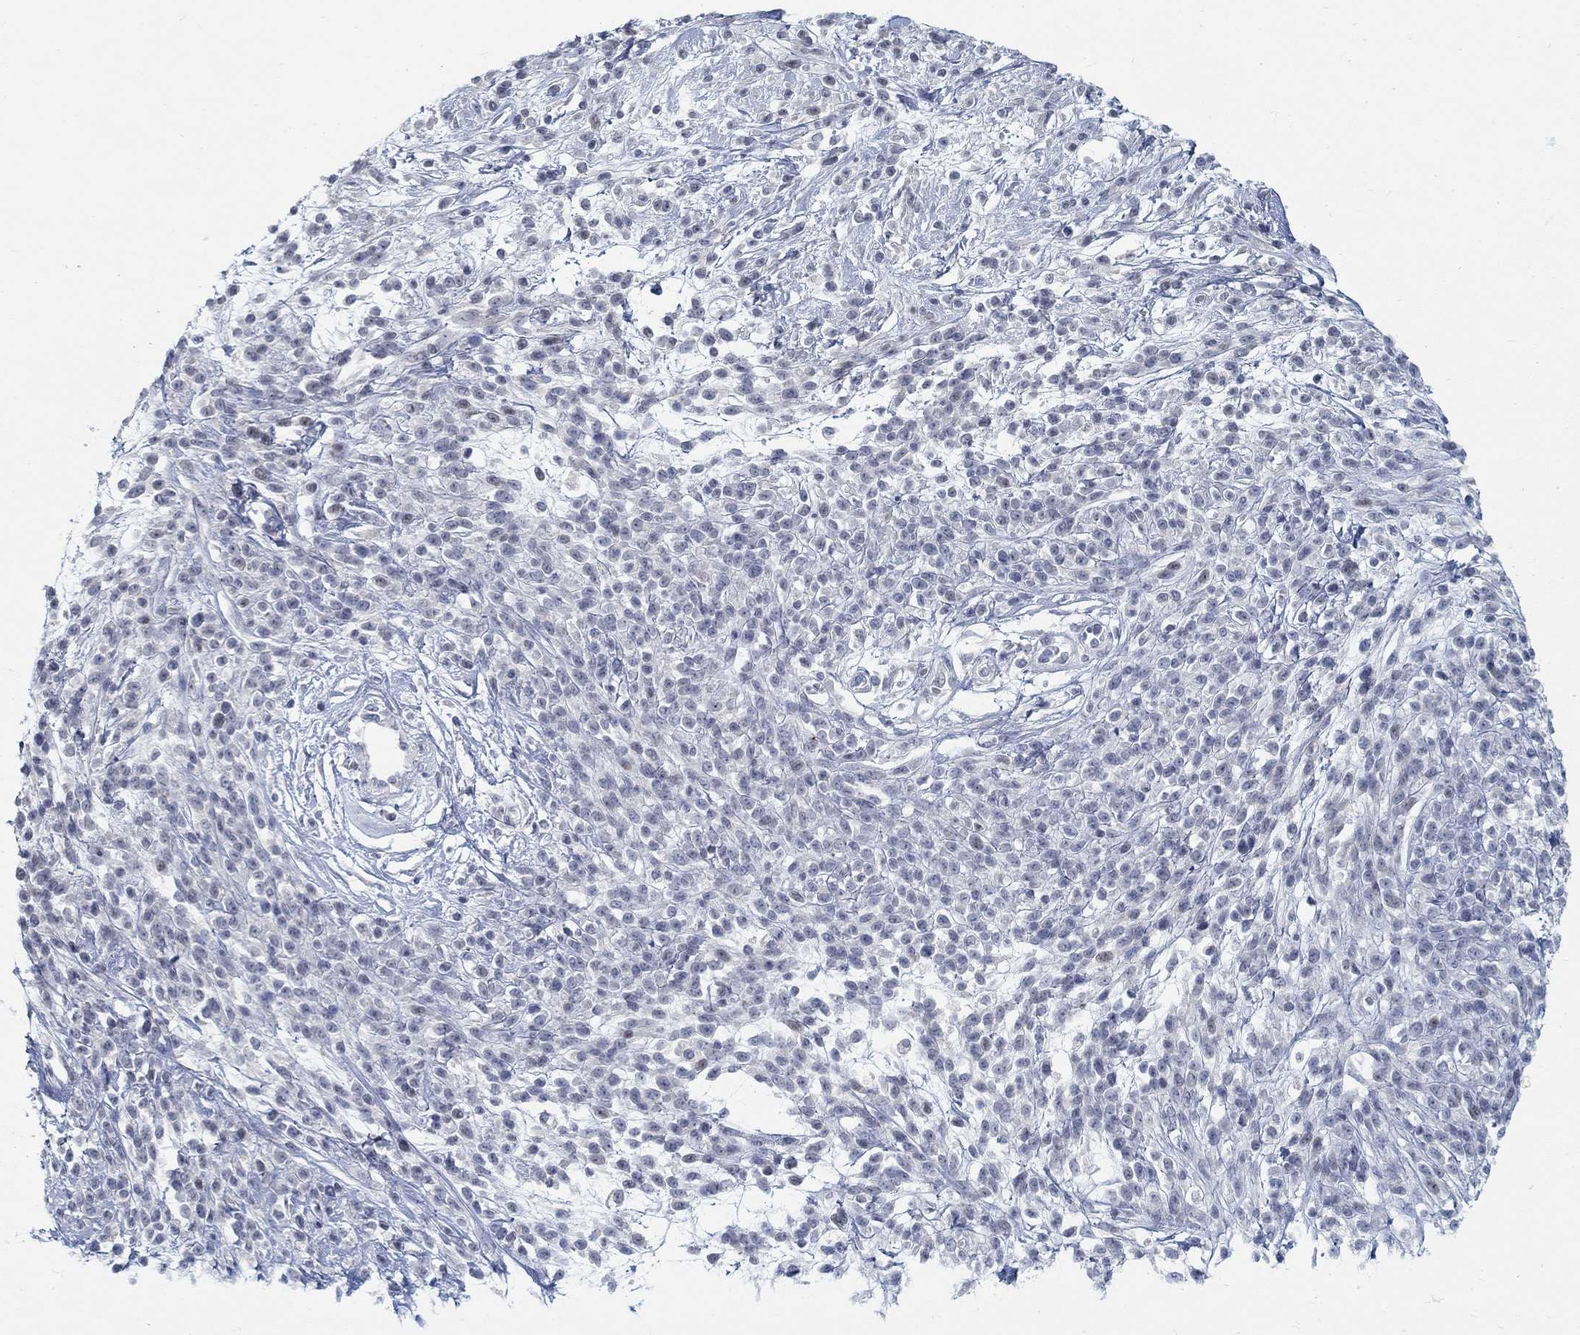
{"staining": {"intensity": "negative", "quantity": "none", "location": "none"}, "tissue": "melanoma", "cell_type": "Tumor cells", "image_type": "cancer", "snomed": [{"axis": "morphology", "description": "Malignant melanoma, NOS"}, {"axis": "topography", "description": "Skin"}, {"axis": "topography", "description": "Skin of trunk"}], "caption": "Tumor cells show no significant protein staining in melanoma.", "gene": "ANO7", "patient": {"sex": "male", "age": 74}}